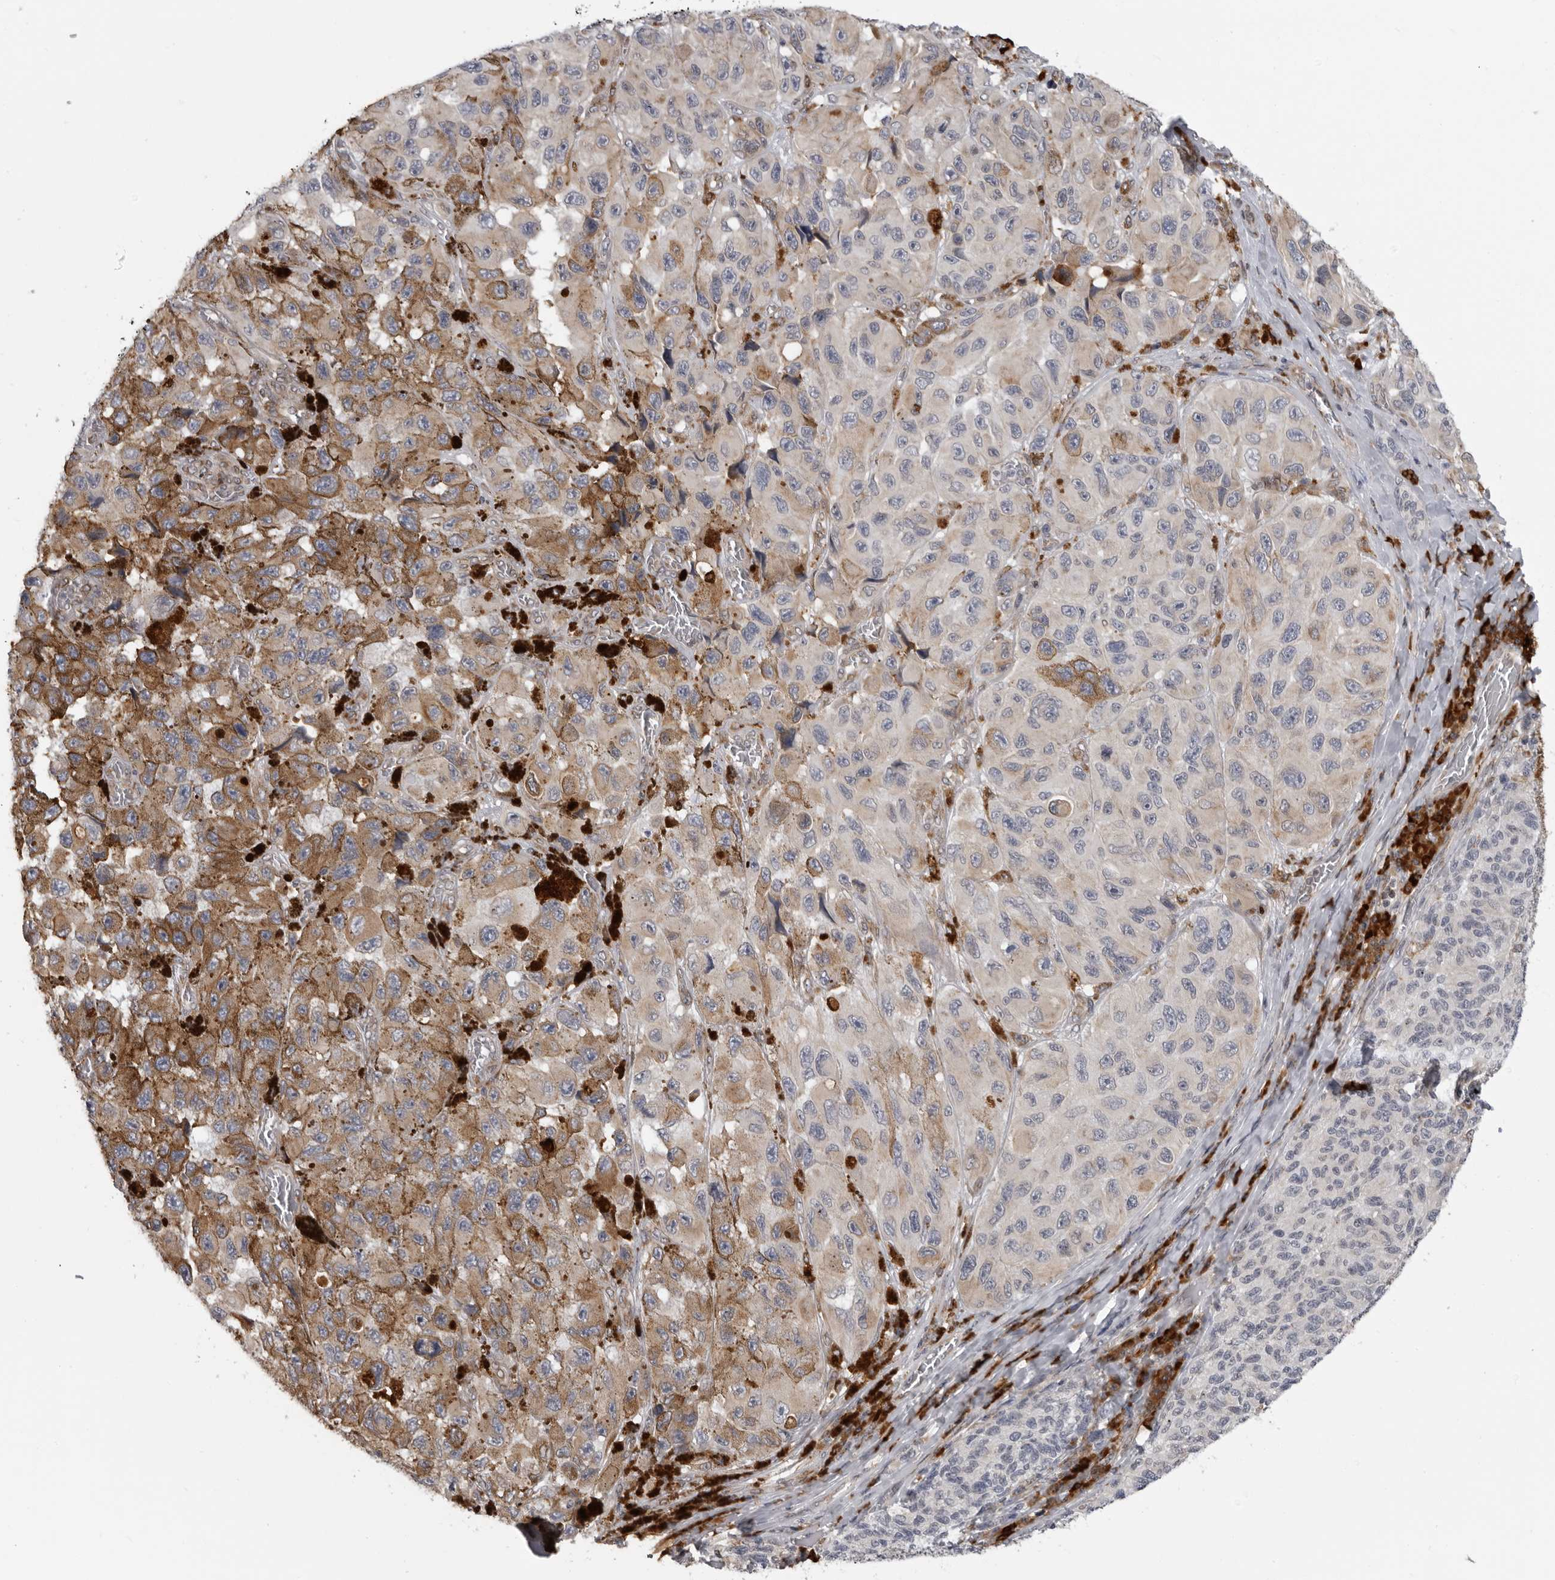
{"staining": {"intensity": "moderate", "quantity": "25%-75%", "location": "cytoplasmic/membranous"}, "tissue": "melanoma", "cell_type": "Tumor cells", "image_type": "cancer", "snomed": [{"axis": "morphology", "description": "Malignant melanoma, NOS"}, {"axis": "topography", "description": "Skin"}], "caption": "Brown immunohistochemical staining in malignant melanoma exhibits moderate cytoplasmic/membranous staining in about 25%-75% of tumor cells.", "gene": "ALPK2", "patient": {"sex": "female", "age": 73}}